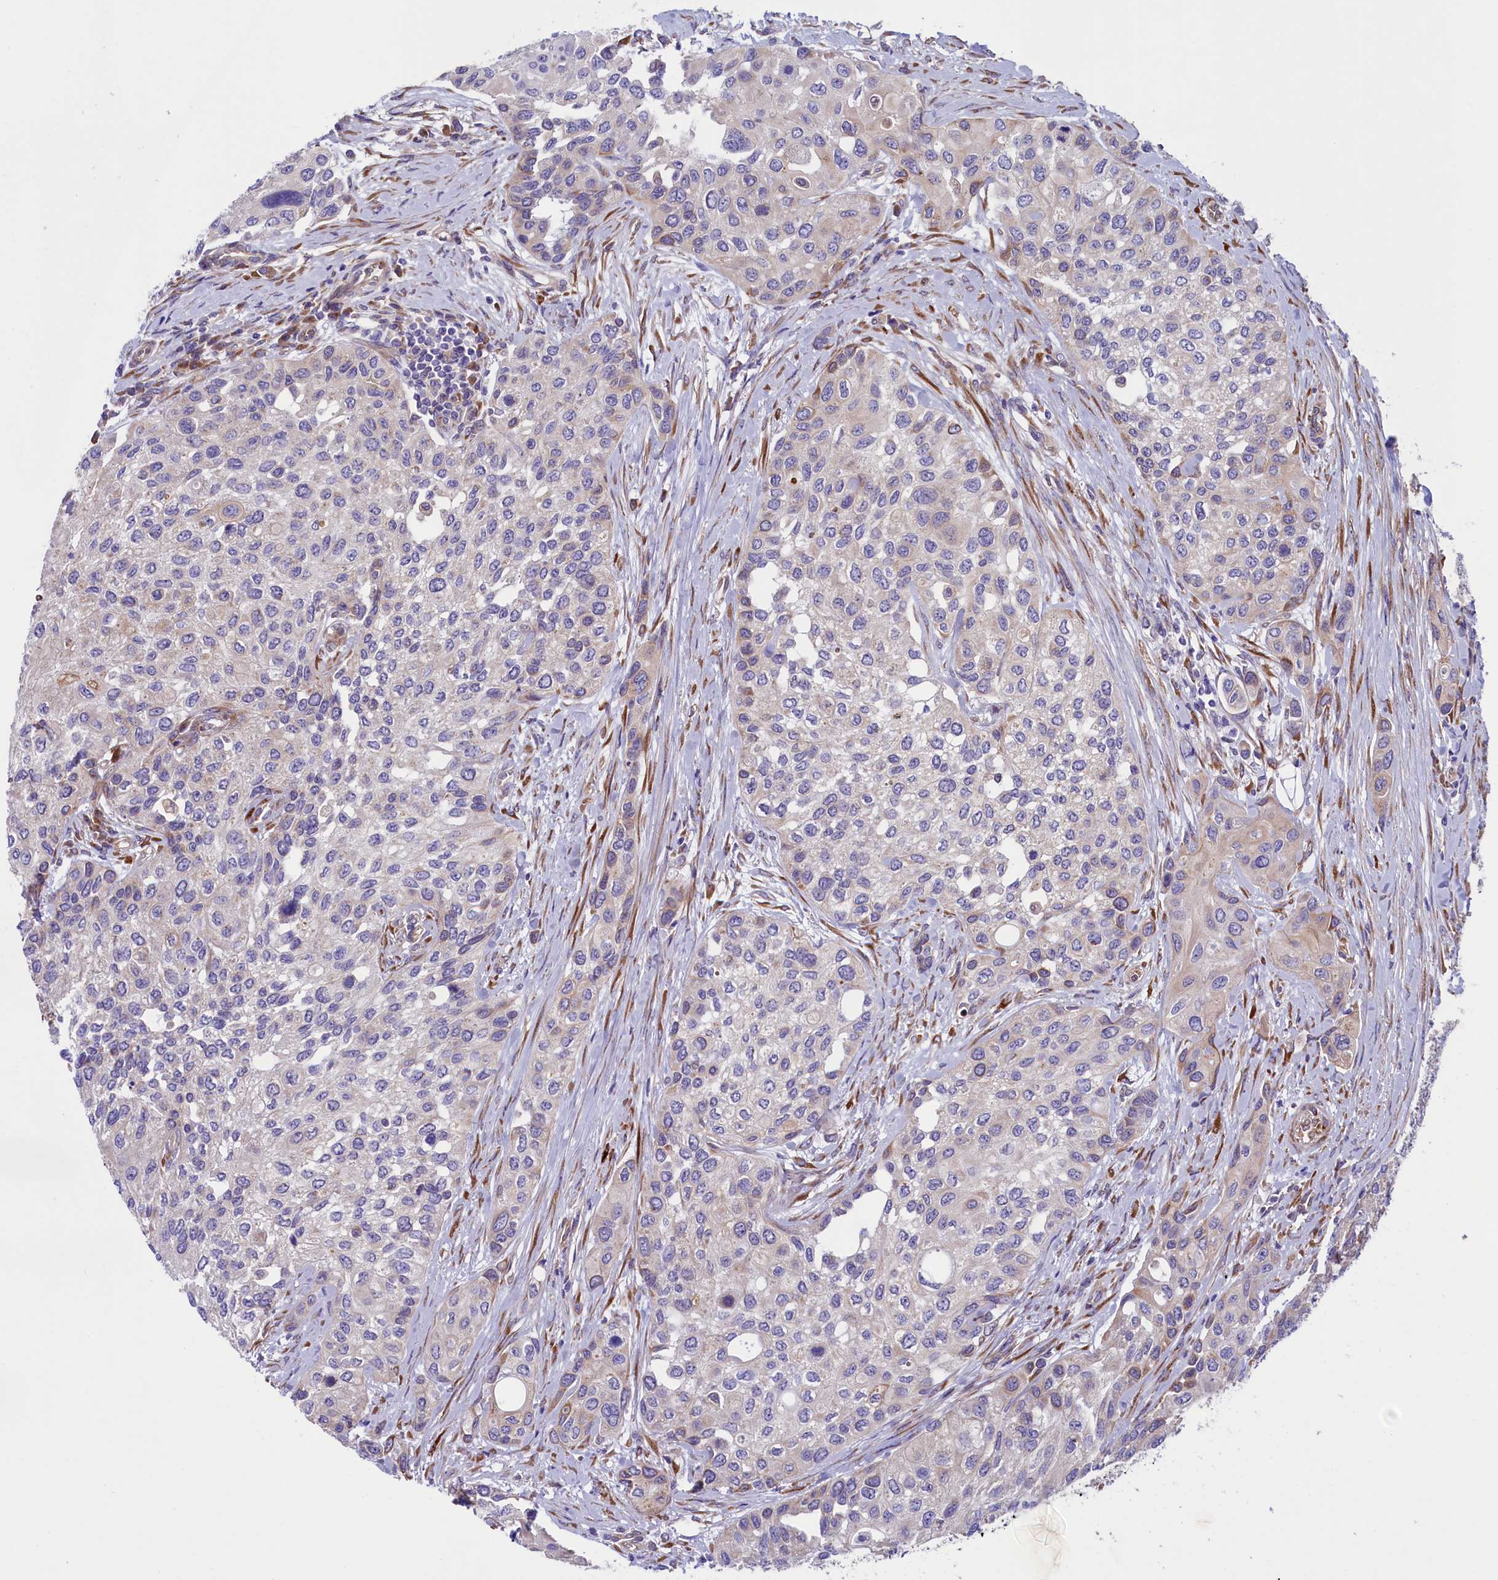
{"staining": {"intensity": "negative", "quantity": "none", "location": "none"}, "tissue": "urothelial cancer", "cell_type": "Tumor cells", "image_type": "cancer", "snomed": [{"axis": "morphology", "description": "Normal tissue, NOS"}, {"axis": "morphology", "description": "Urothelial carcinoma, High grade"}, {"axis": "topography", "description": "Vascular tissue"}, {"axis": "topography", "description": "Urinary bladder"}], "caption": "High magnification brightfield microscopy of urothelial carcinoma (high-grade) stained with DAB (3,3'-diaminobenzidine) (brown) and counterstained with hematoxylin (blue): tumor cells show no significant expression.", "gene": "GPR108", "patient": {"sex": "female", "age": 56}}